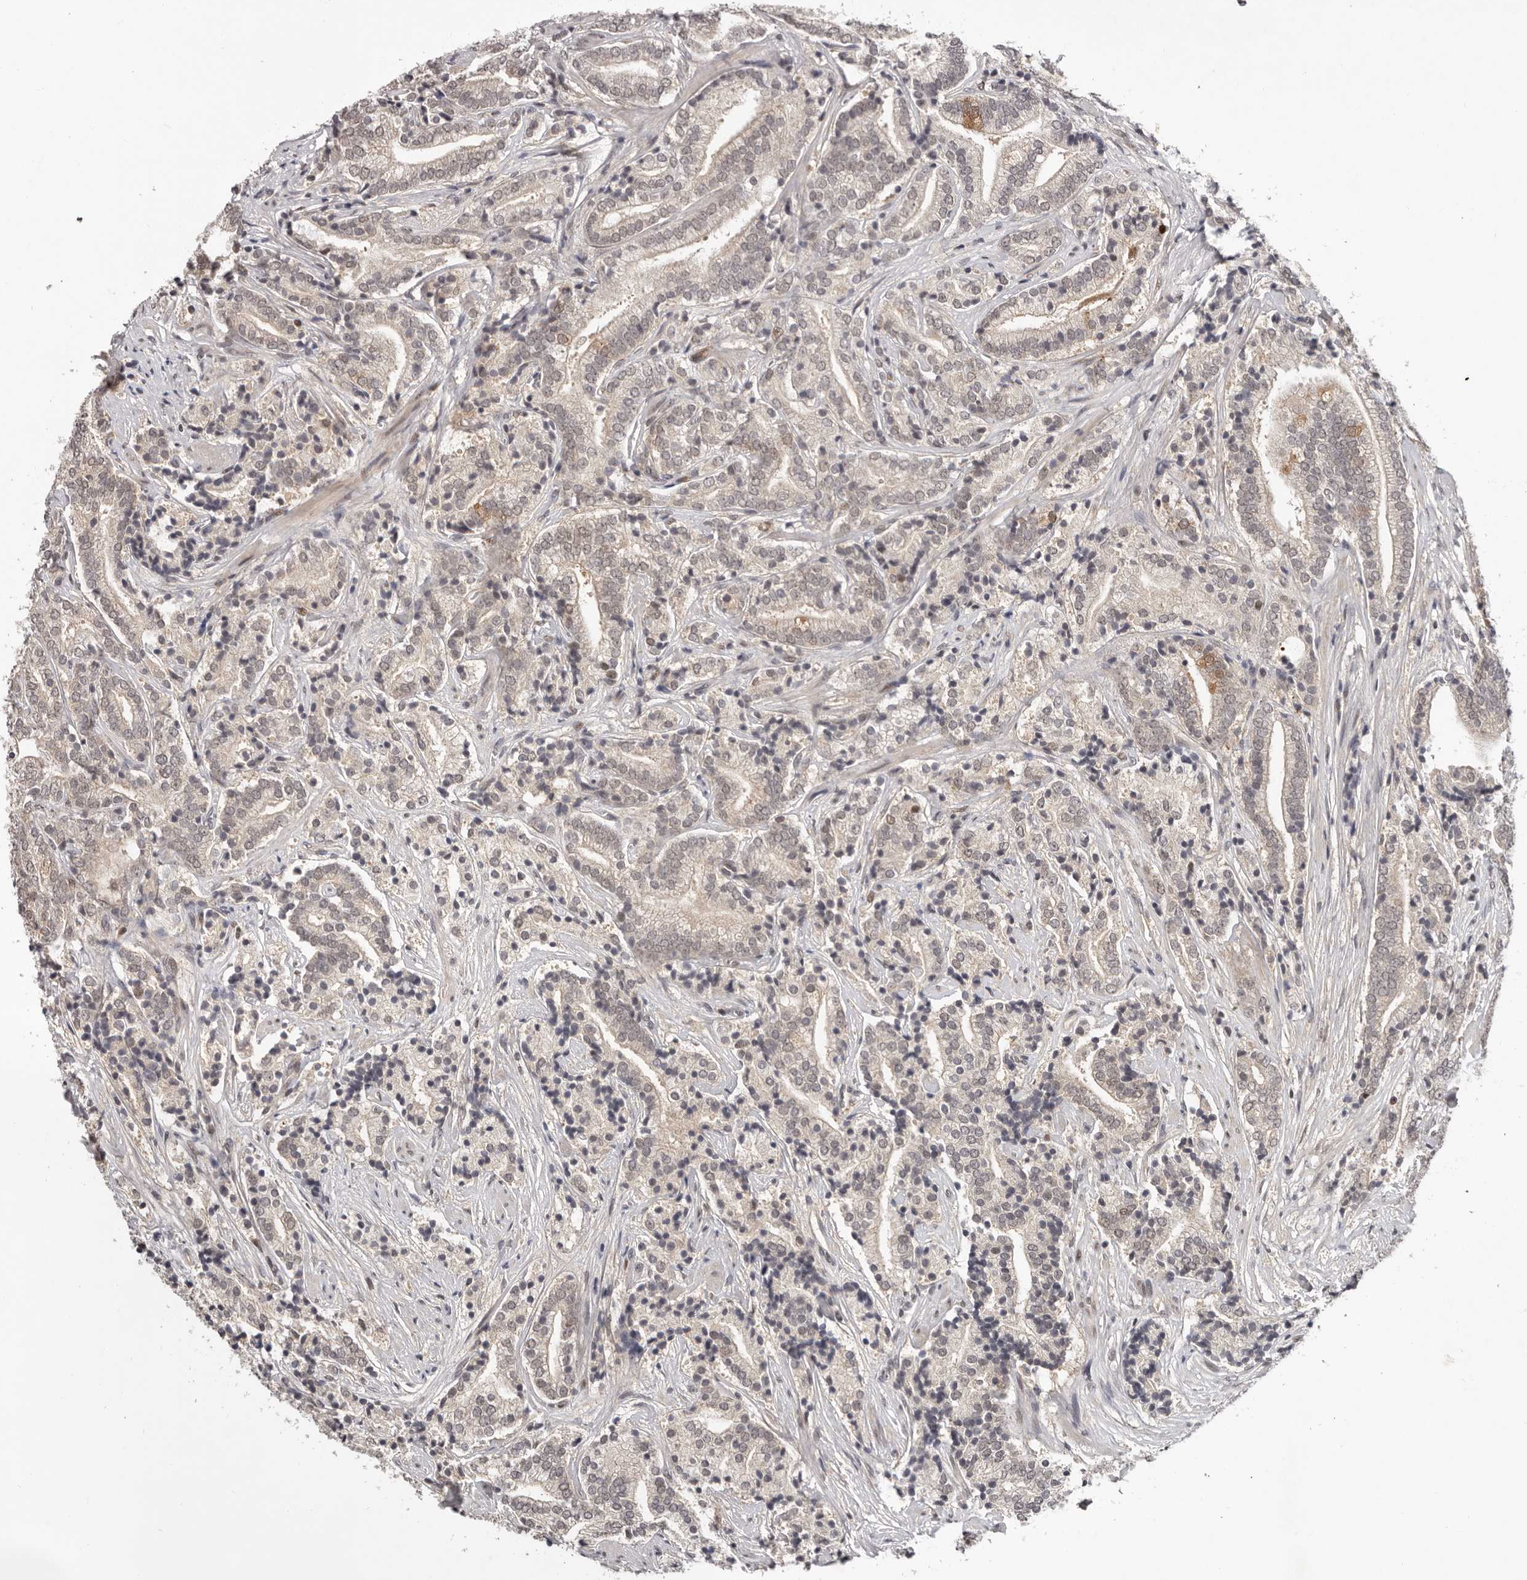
{"staining": {"intensity": "strong", "quantity": "<25%", "location": "cytoplasmic/membranous"}, "tissue": "prostate cancer", "cell_type": "Tumor cells", "image_type": "cancer", "snomed": [{"axis": "morphology", "description": "Adenocarcinoma, High grade"}, {"axis": "topography", "description": "Prostate"}], "caption": "Immunohistochemistry (IHC) histopathology image of human adenocarcinoma (high-grade) (prostate) stained for a protein (brown), which demonstrates medium levels of strong cytoplasmic/membranous staining in approximately <25% of tumor cells.", "gene": "TBX5", "patient": {"sex": "male", "age": 57}}